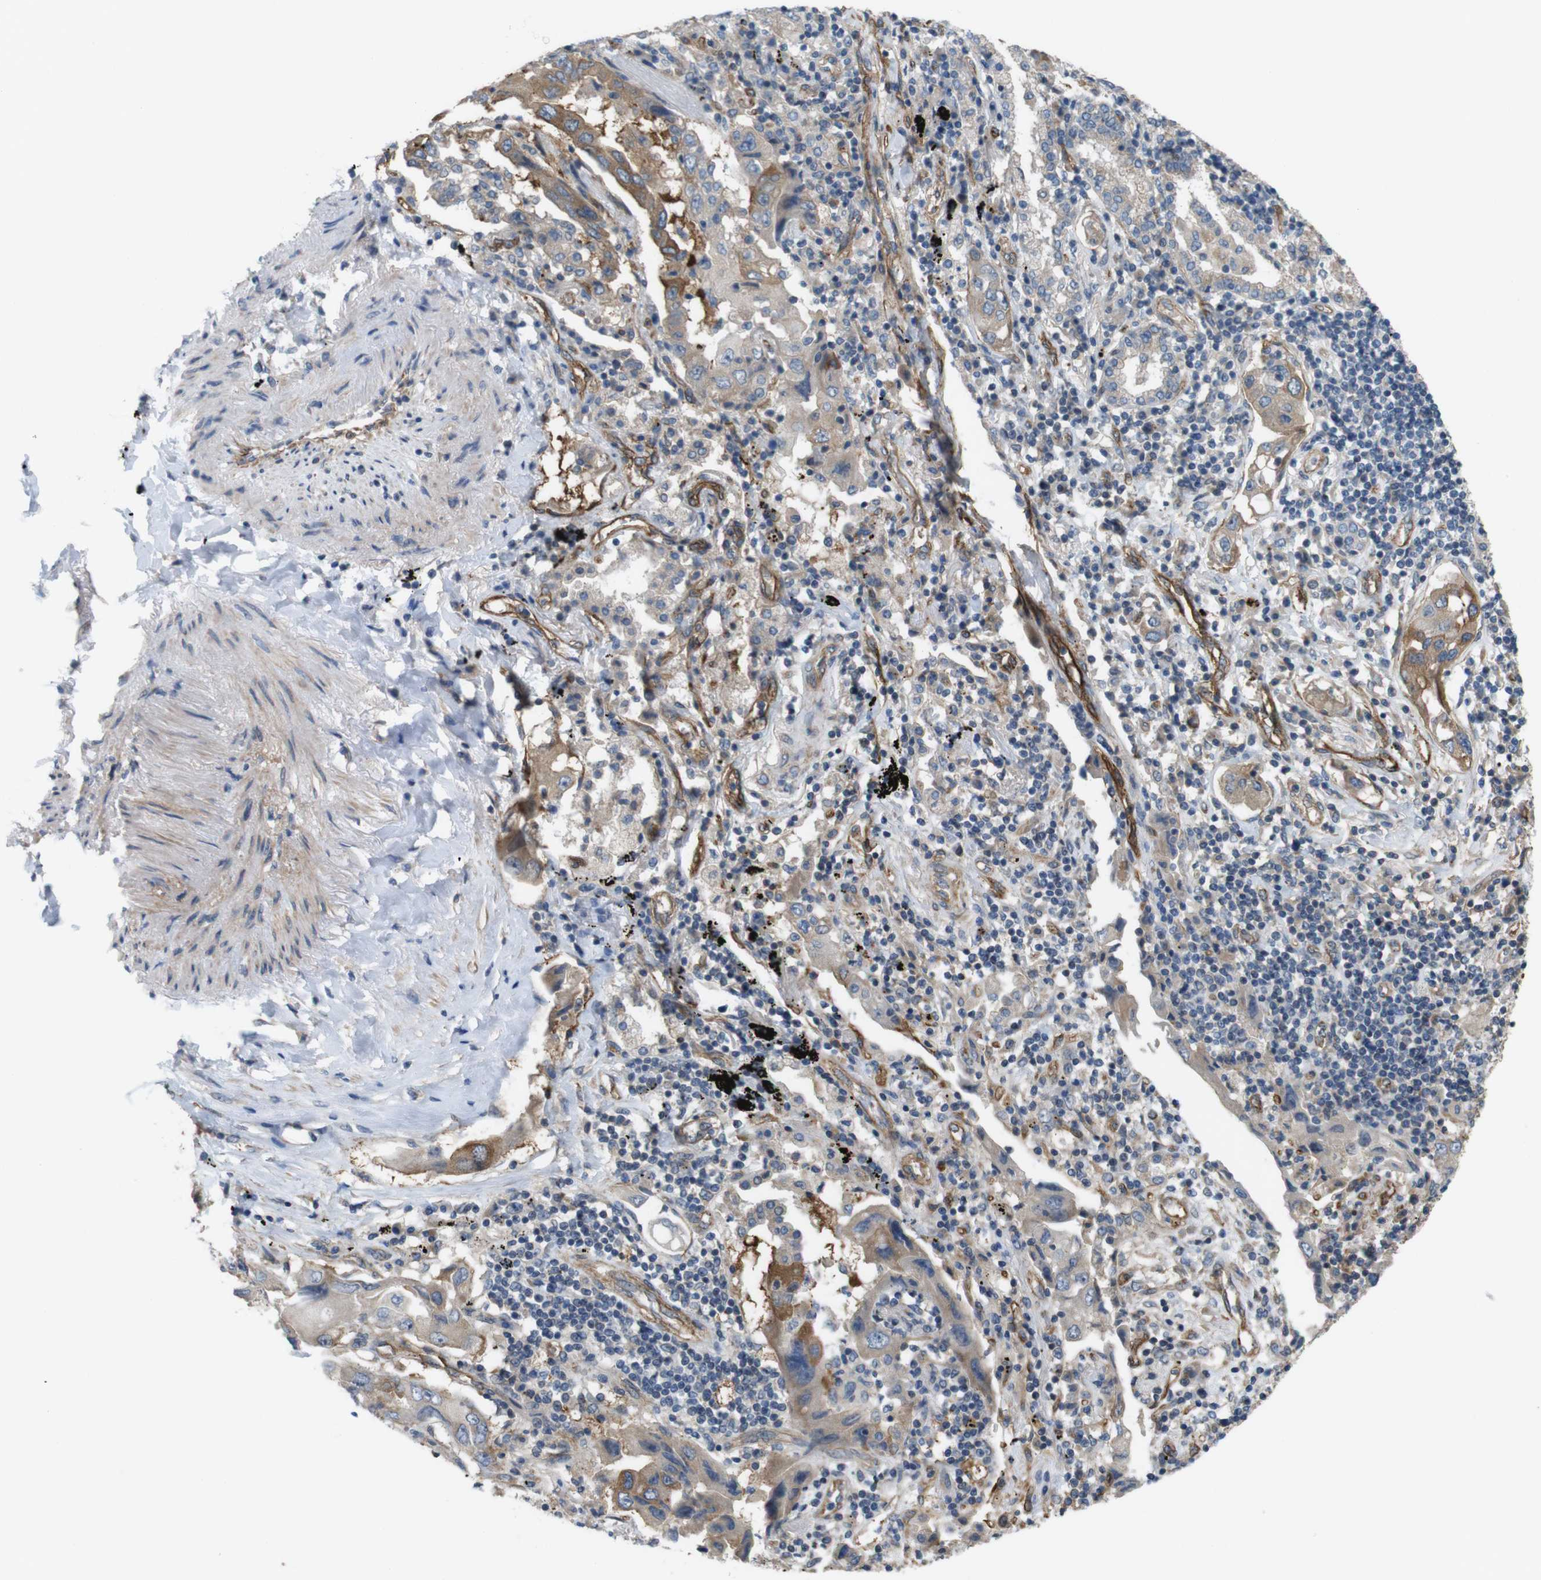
{"staining": {"intensity": "moderate", "quantity": "25%-75%", "location": "cytoplasmic/membranous"}, "tissue": "lung cancer", "cell_type": "Tumor cells", "image_type": "cancer", "snomed": [{"axis": "morphology", "description": "Adenocarcinoma, NOS"}, {"axis": "topography", "description": "Lung"}], "caption": "Immunohistochemical staining of lung cancer (adenocarcinoma) shows medium levels of moderate cytoplasmic/membranous protein staining in approximately 25%-75% of tumor cells.", "gene": "BVES", "patient": {"sex": "female", "age": 65}}